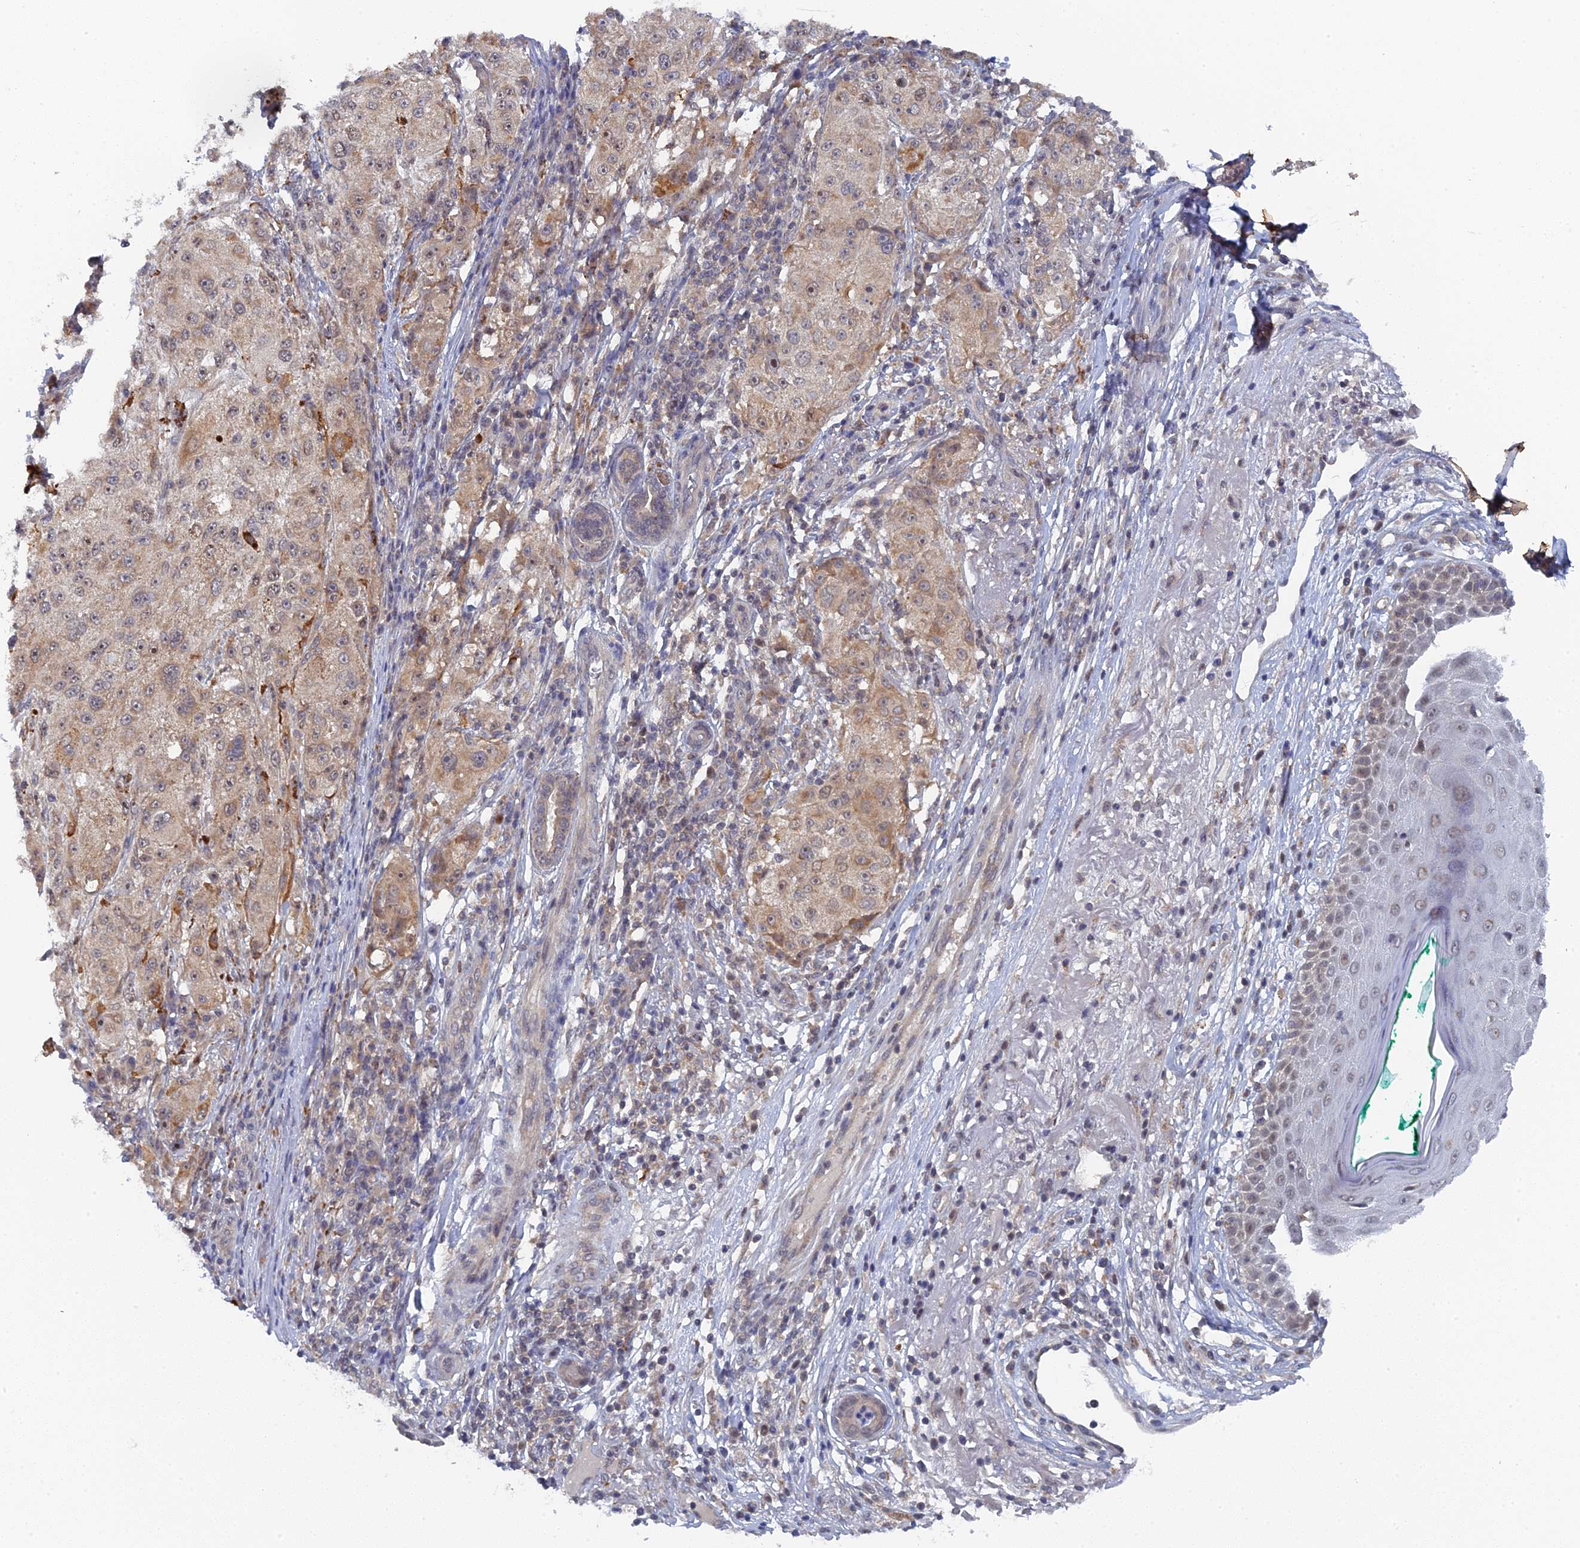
{"staining": {"intensity": "moderate", "quantity": "<25%", "location": "cytoplasmic/membranous"}, "tissue": "melanoma", "cell_type": "Tumor cells", "image_type": "cancer", "snomed": [{"axis": "morphology", "description": "Necrosis, NOS"}, {"axis": "morphology", "description": "Malignant melanoma, NOS"}, {"axis": "topography", "description": "Skin"}], "caption": "IHC photomicrograph of human melanoma stained for a protein (brown), which shows low levels of moderate cytoplasmic/membranous positivity in about <25% of tumor cells.", "gene": "MIGA2", "patient": {"sex": "female", "age": 87}}